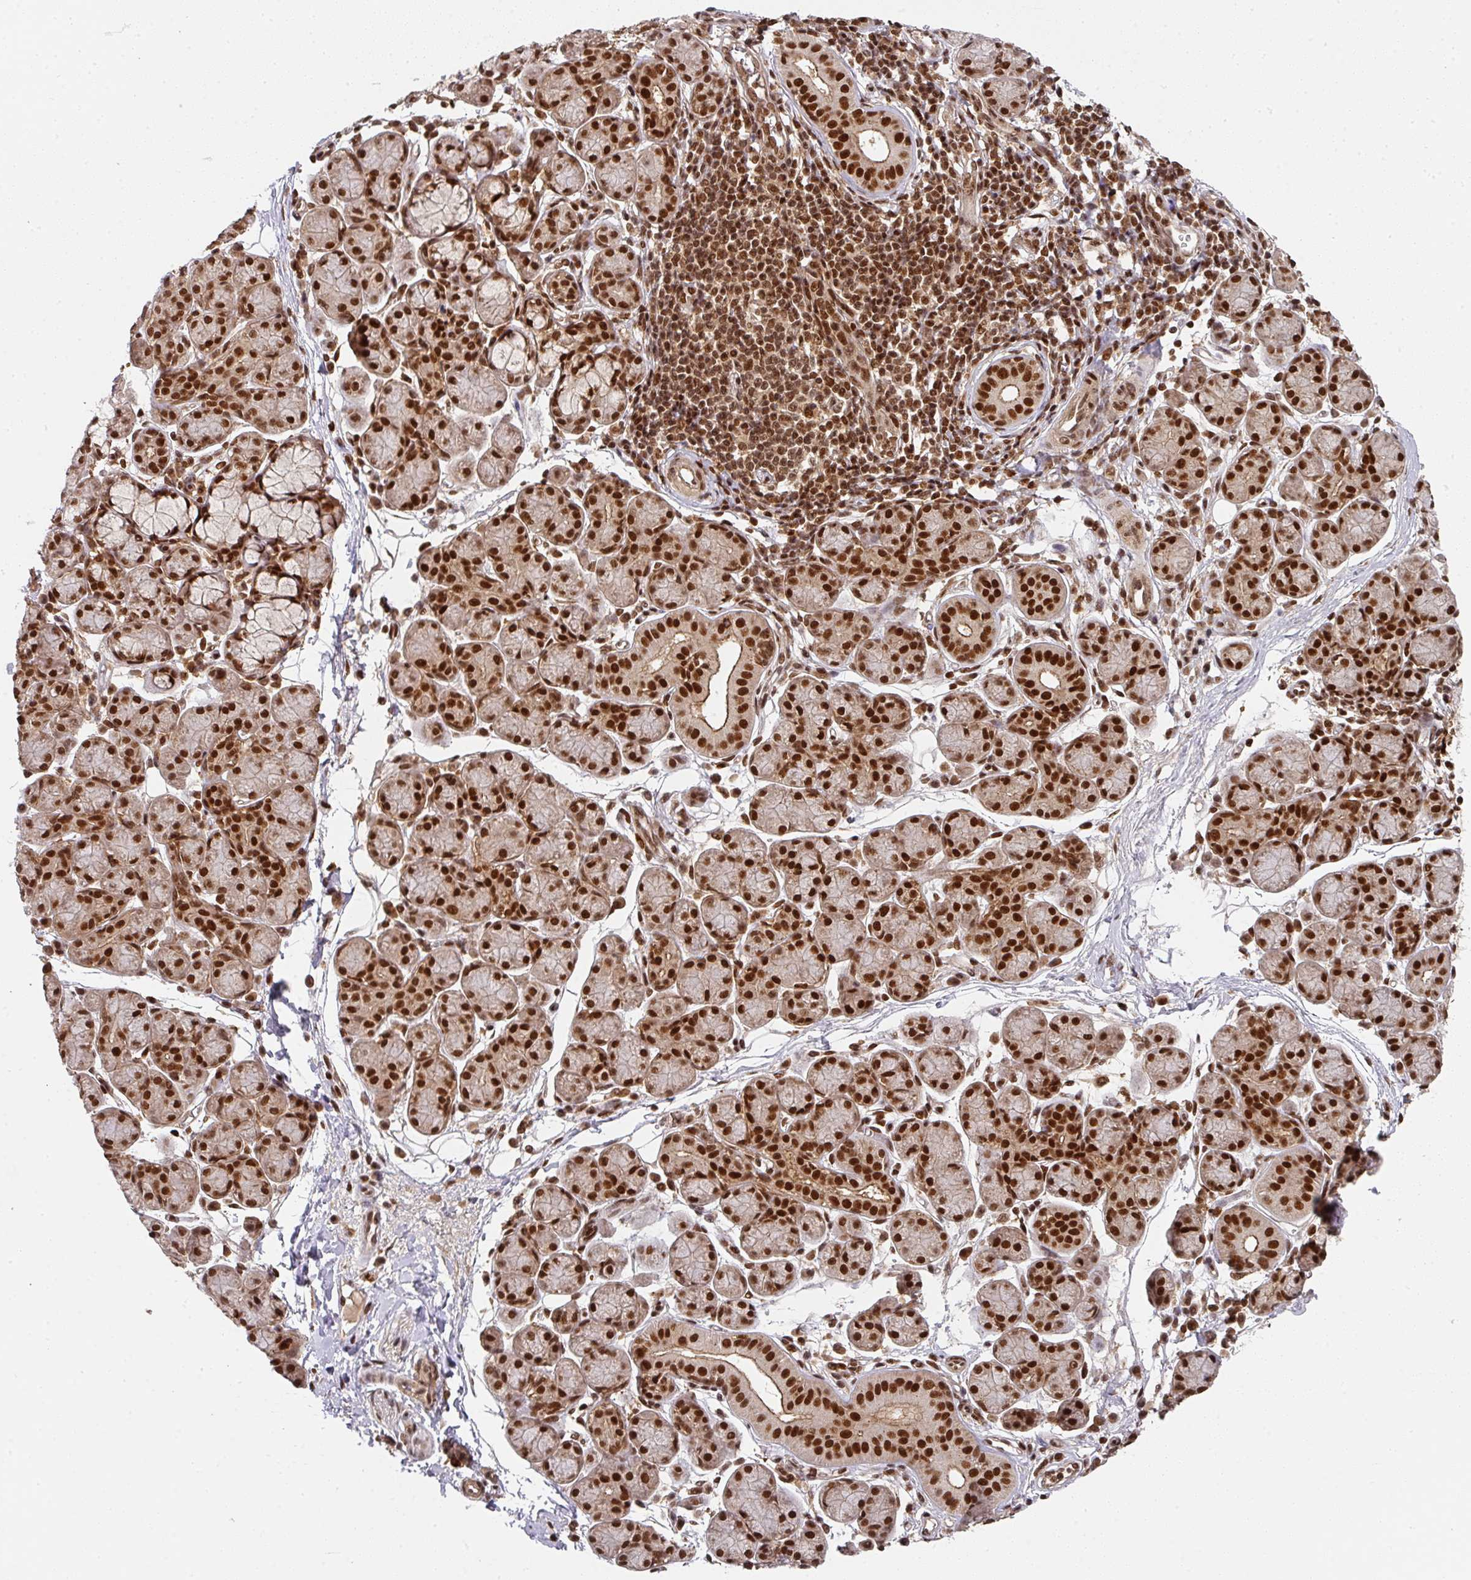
{"staining": {"intensity": "strong", "quantity": ">75%", "location": "nuclear"}, "tissue": "salivary gland", "cell_type": "Glandular cells", "image_type": "normal", "snomed": [{"axis": "morphology", "description": "Normal tissue, NOS"}, {"axis": "morphology", "description": "Inflammation, NOS"}, {"axis": "topography", "description": "Lymph node"}, {"axis": "topography", "description": "Salivary gland"}], "caption": "High-magnification brightfield microscopy of normal salivary gland stained with DAB (3,3'-diaminobenzidine) (brown) and counterstained with hematoxylin (blue). glandular cells exhibit strong nuclear staining is seen in approximately>75% of cells. (DAB IHC with brightfield microscopy, high magnification).", "gene": "DIDO1", "patient": {"sex": "male", "age": 3}}